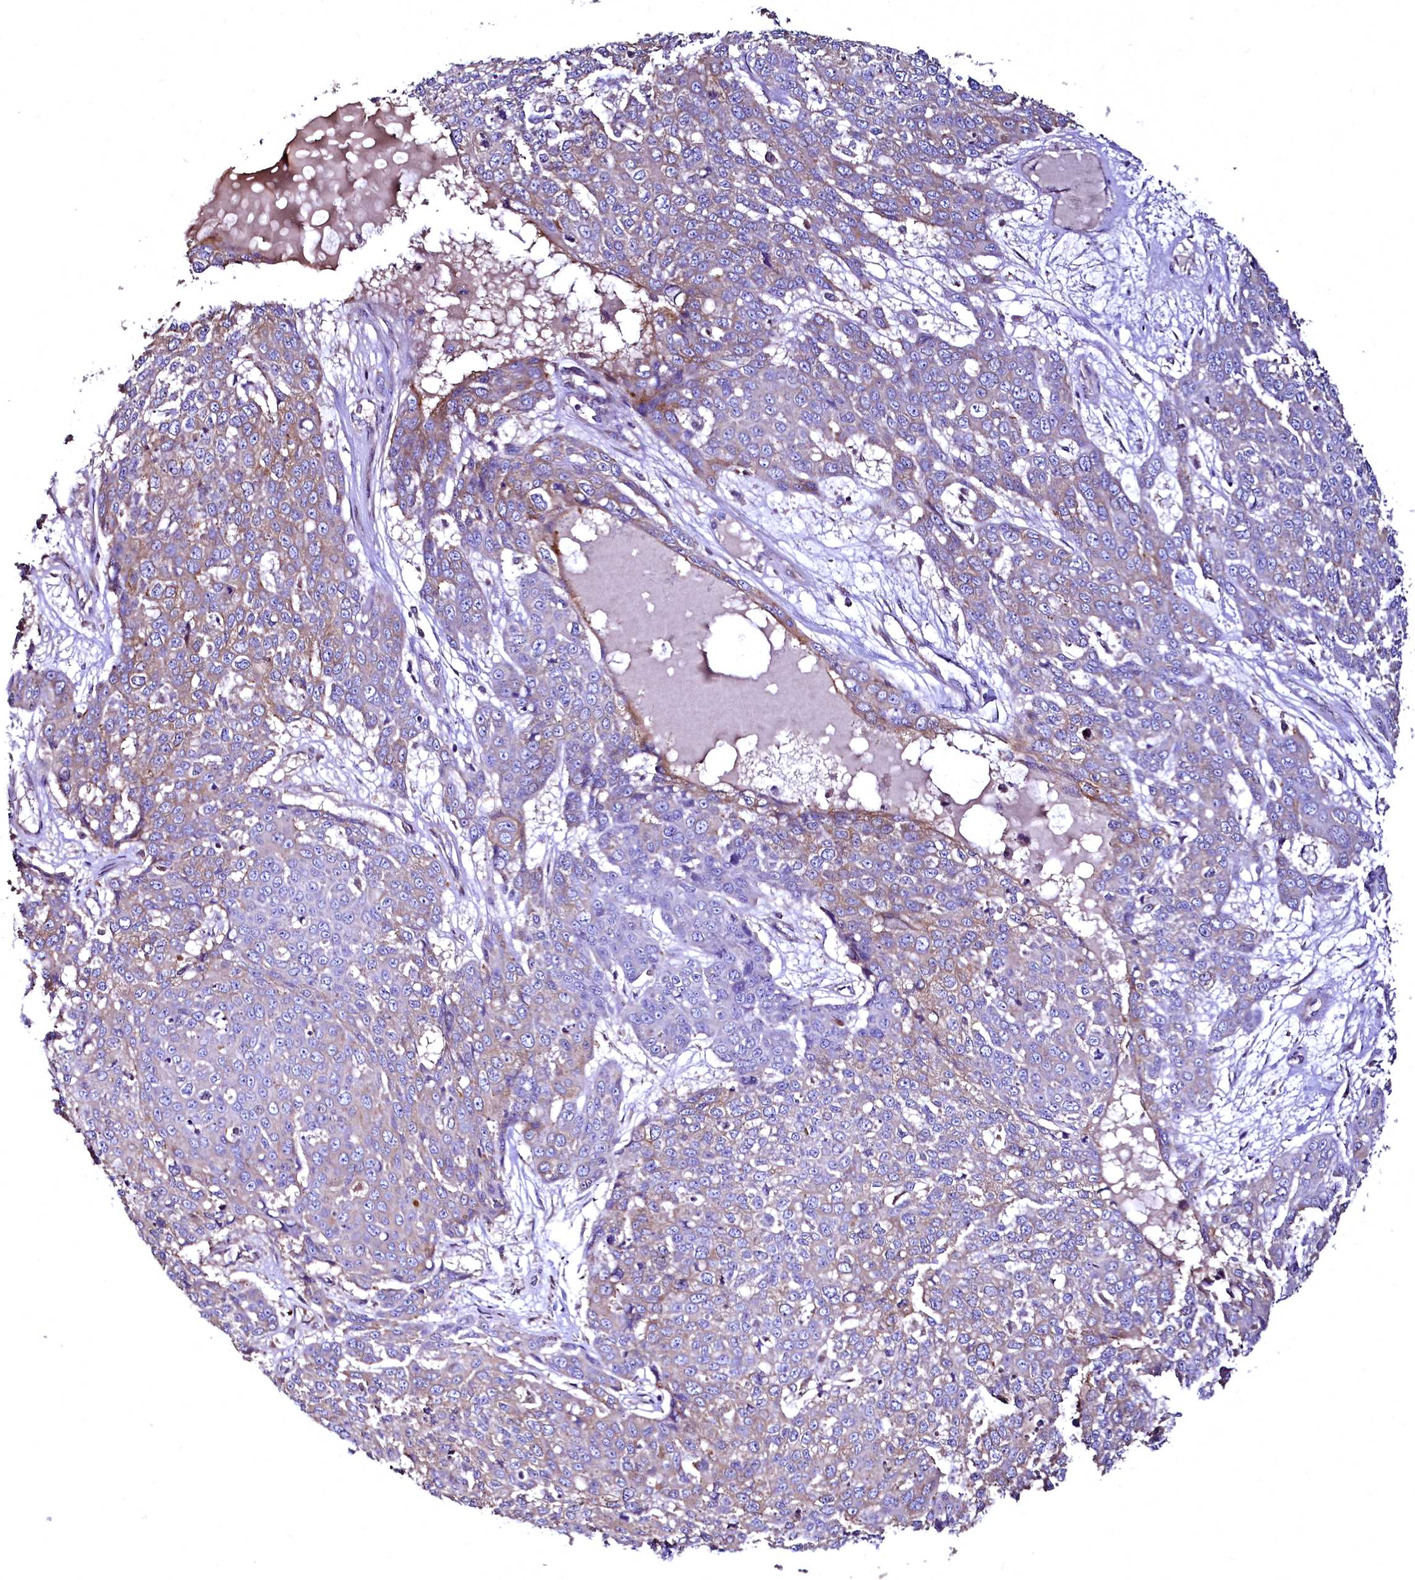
{"staining": {"intensity": "moderate", "quantity": "<25%", "location": "cytoplasmic/membranous"}, "tissue": "skin cancer", "cell_type": "Tumor cells", "image_type": "cancer", "snomed": [{"axis": "morphology", "description": "Squamous cell carcinoma, NOS"}, {"axis": "topography", "description": "Skin"}], "caption": "Protein staining exhibits moderate cytoplasmic/membranous positivity in about <25% of tumor cells in skin cancer (squamous cell carcinoma). Ihc stains the protein in brown and the nuclei are stained blue.", "gene": "TBCEL", "patient": {"sex": "male", "age": 71}}